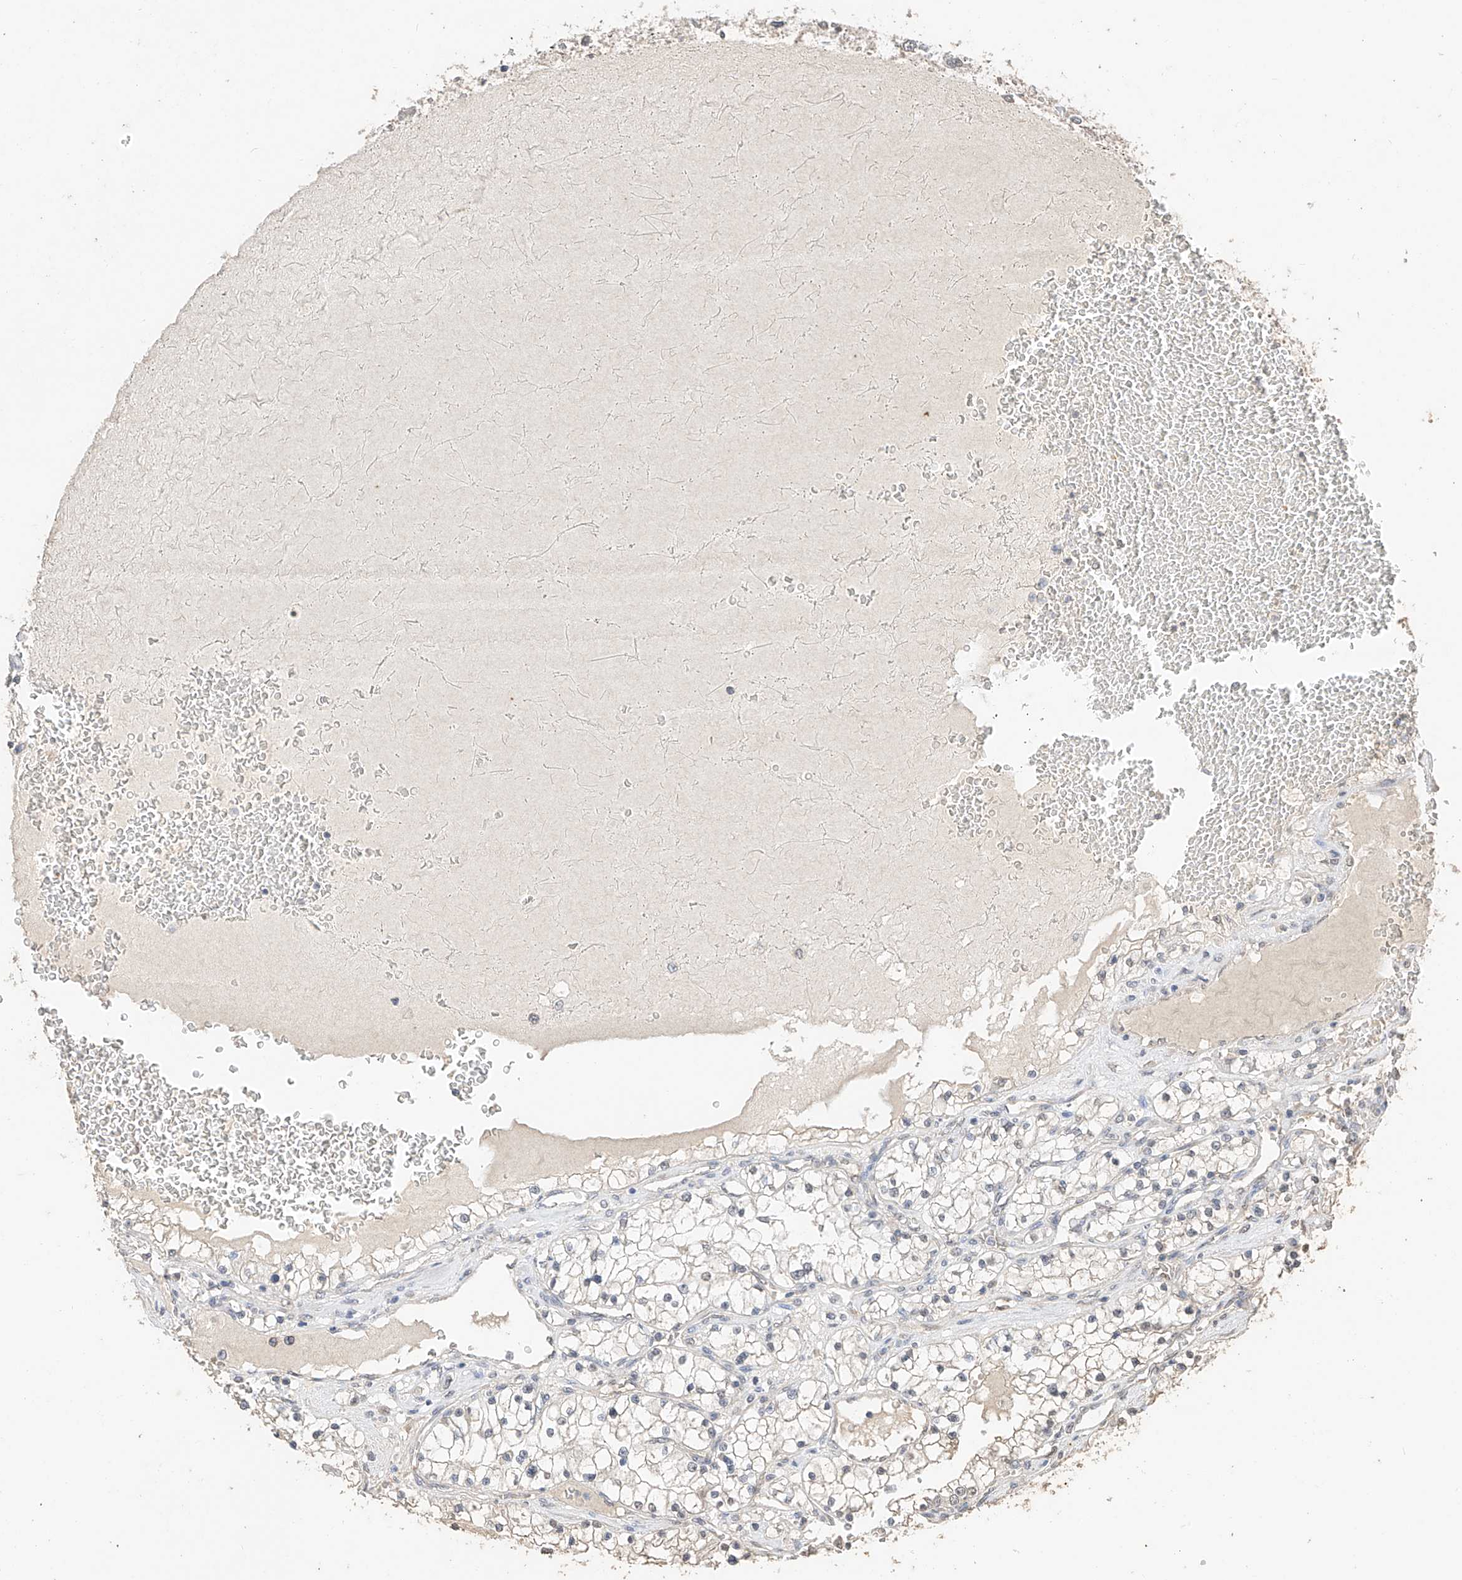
{"staining": {"intensity": "negative", "quantity": "none", "location": "none"}, "tissue": "renal cancer", "cell_type": "Tumor cells", "image_type": "cancer", "snomed": [{"axis": "morphology", "description": "Adenocarcinoma, NOS"}, {"axis": "topography", "description": "Kidney"}], "caption": "High magnification brightfield microscopy of renal adenocarcinoma stained with DAB (brown) and counterstained with hematoxylin (blue): tumor cells show no significant staining.", "gene": "IL22RA2", "patient": {"sex": "male", "age": 68}}